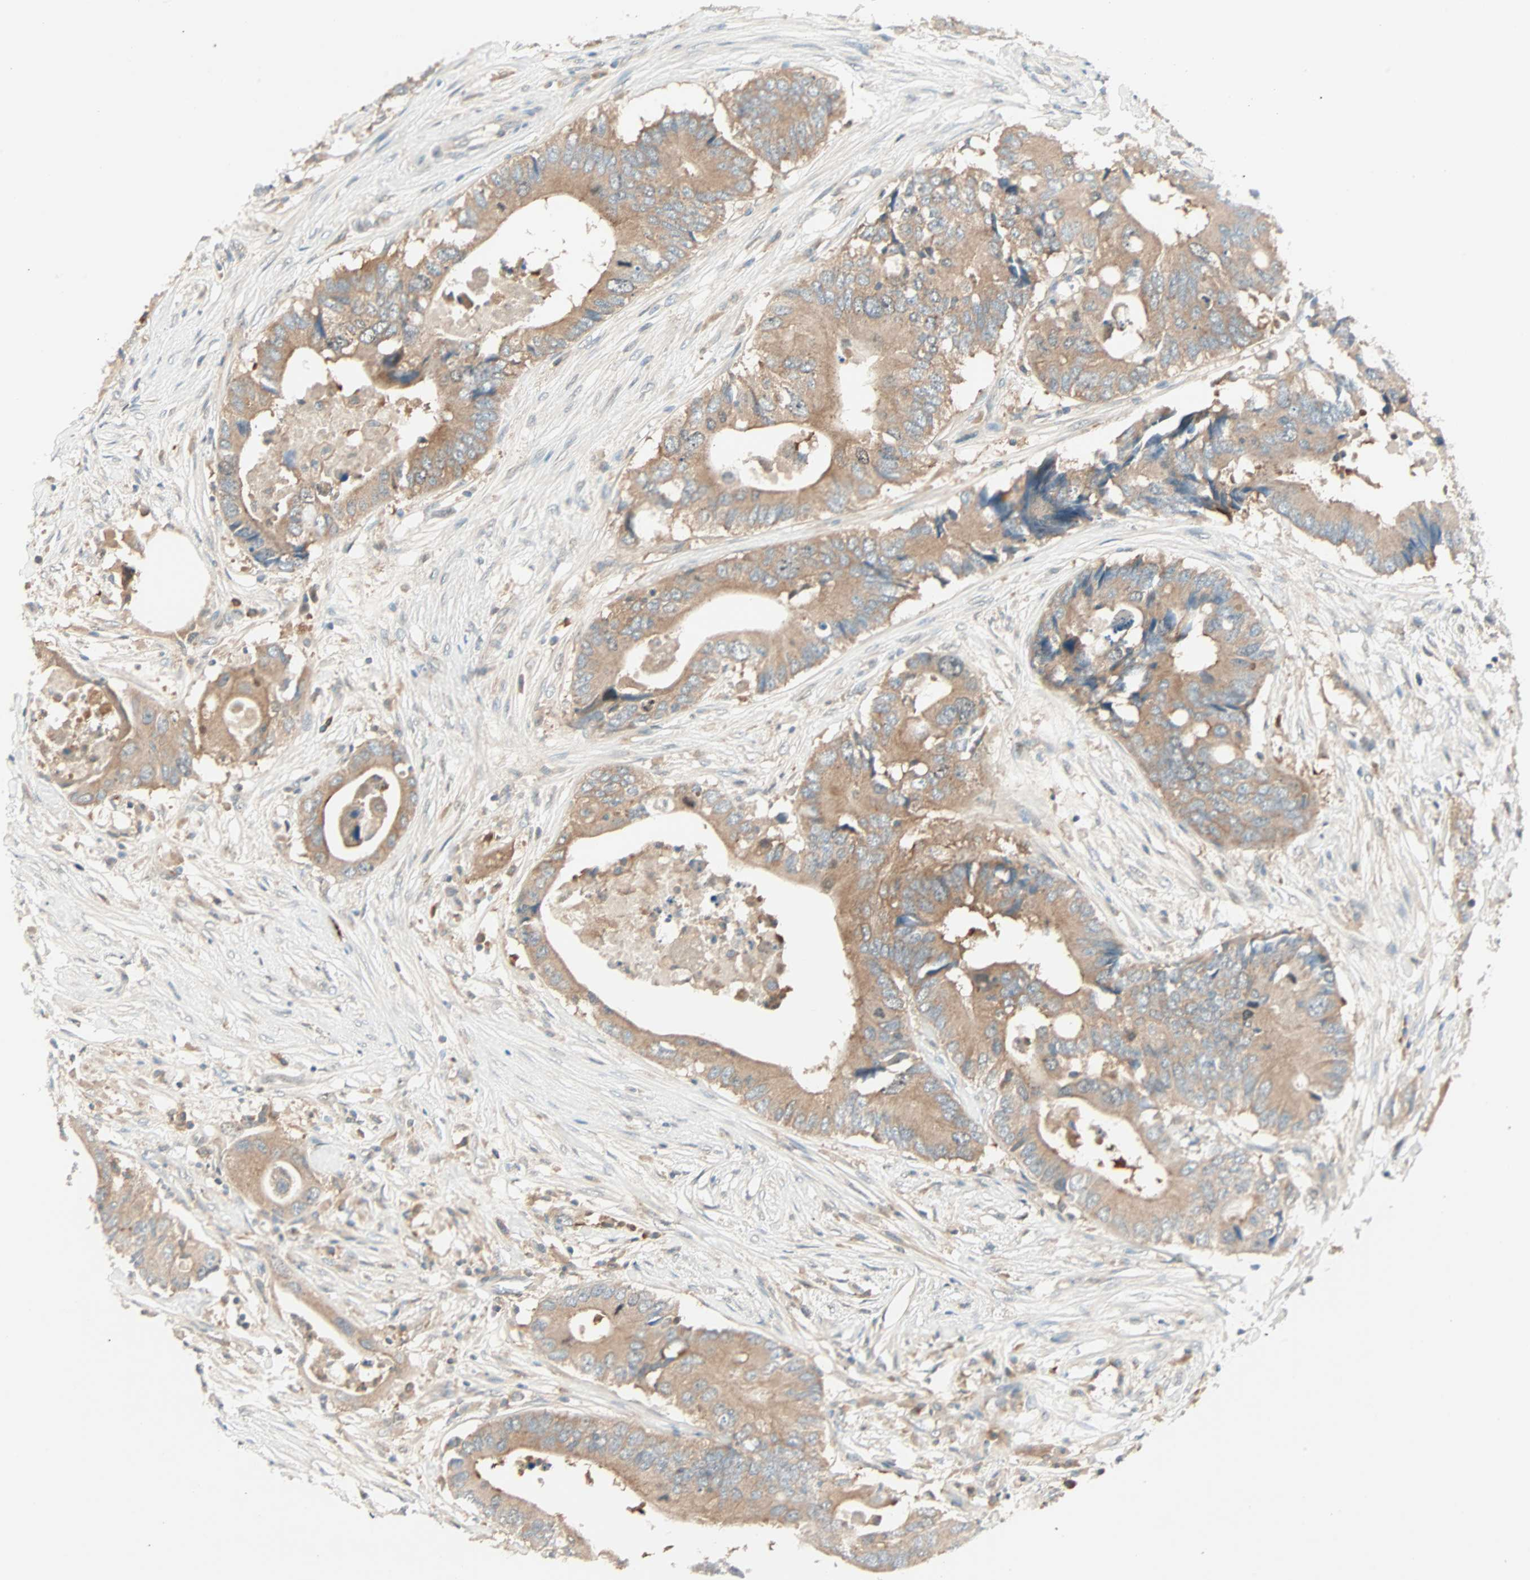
{"staining": {"intensity": "moderate", "quantity": ">75%", "location": "cytoplasmic/membranous"}, "tissue": "colorectal cancer", "cell_type": "Tumor cells", "image_type": "cancer", "snomed": [{"axis": "morphology", "description": "Adenocarcinoma, NOS"}, {"axis": "topography", "description": "Colon"}], "caption": "Immunohistochemical staining of human colorectal cancer shows medium levels of moderate cytoplasmic/membranous staining in about >75% of tumor cells. The protein of interest is shown in brown color, while the nuclei are stained blue.", "gene": "SMIM8", "patient": {"sex": "male", "age": 71}}